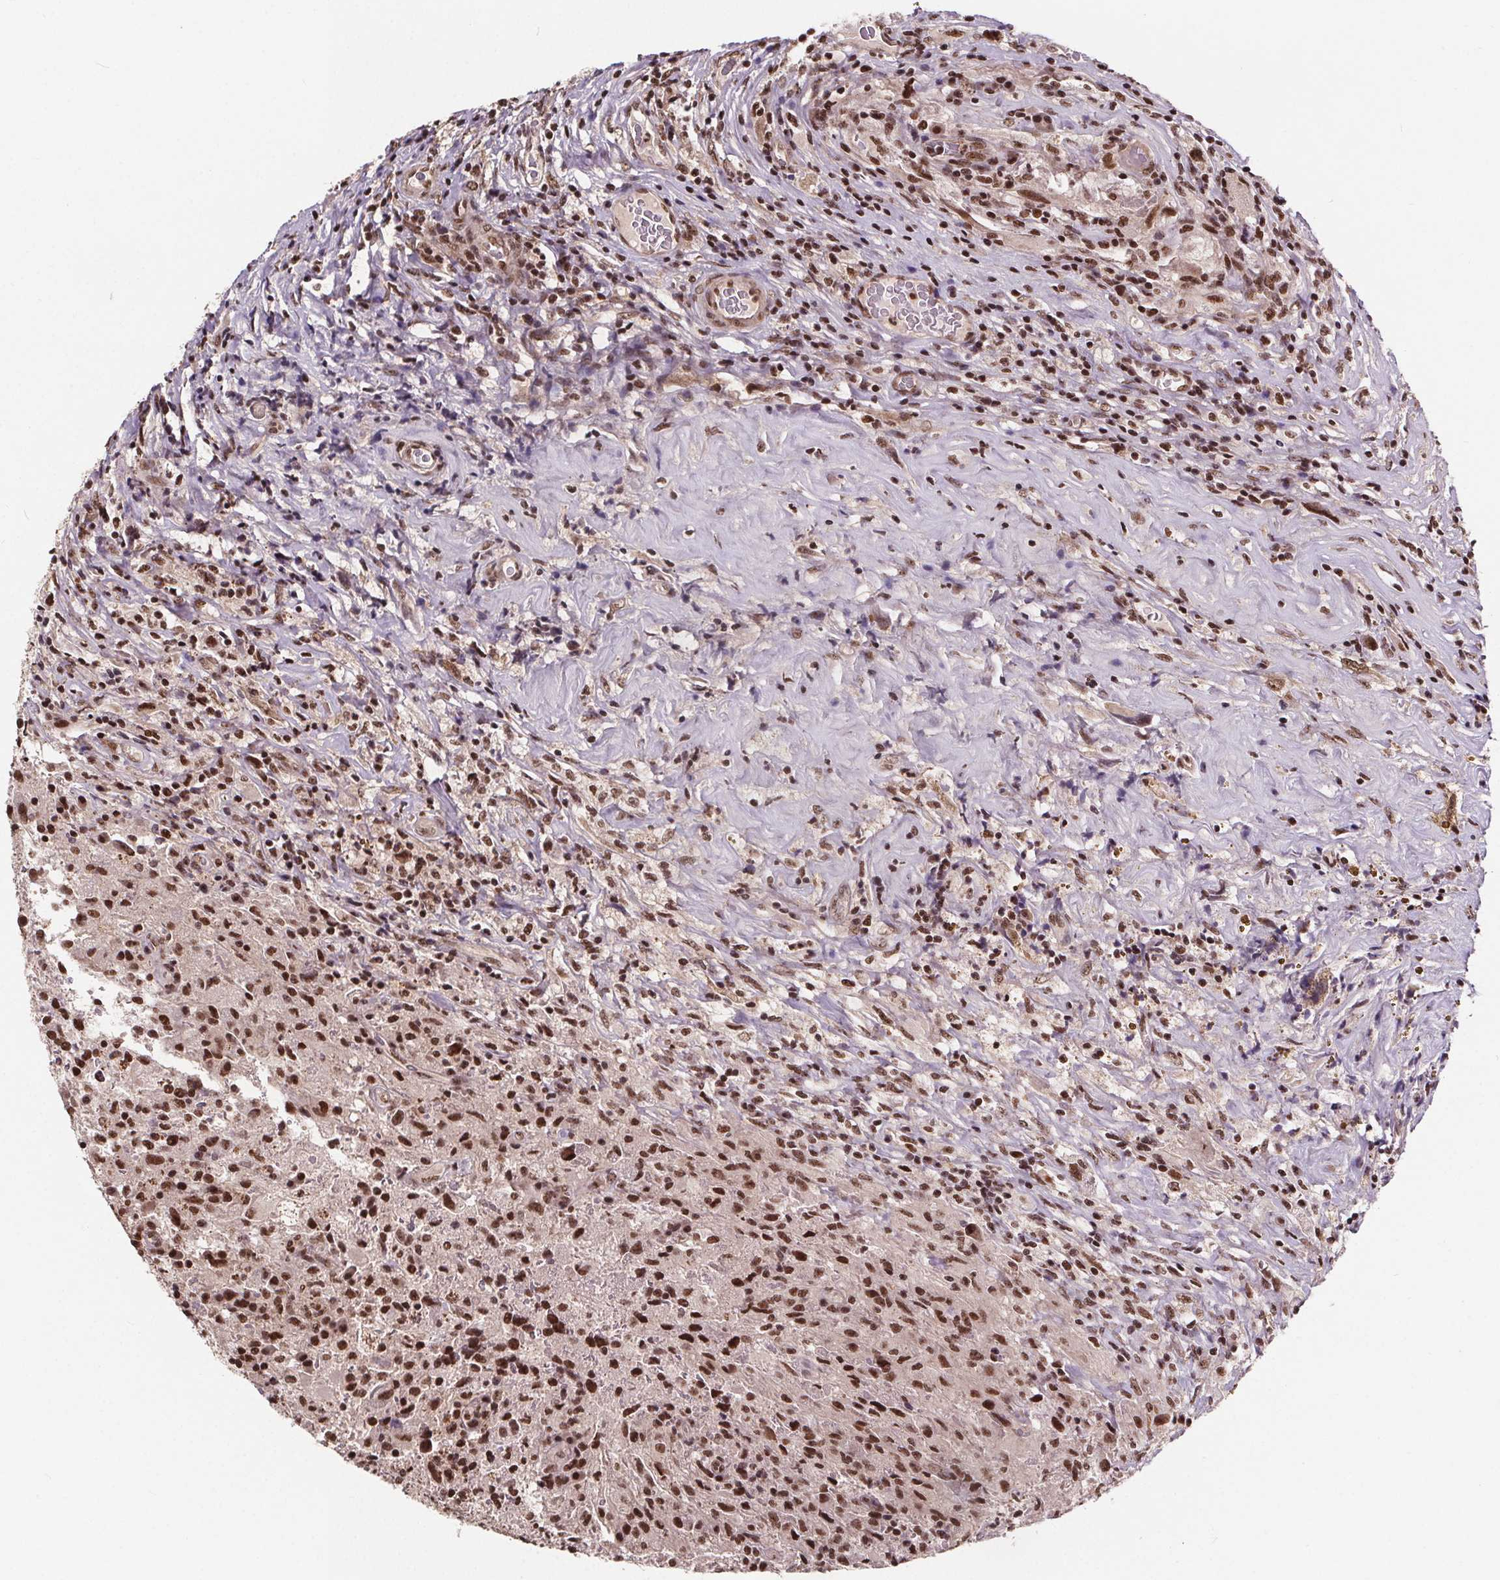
{"staining": {"intensity": "moderate", "quantity": ">75%", "location": "nuclear"}, "tissue": "glioma", "cell_type": "Tumor cells", "image_type": "cancer", "snomed": [{"axis": "morphology", "description": "Glioma, malignant, High grade"}, {"axis": "topography", "description": "Brain"}], "caption": "IHC staining of glioma, which reveals medium levels of moderate nuclear expression in about >75% of tumor cells indicating moderate nuclear protein expression. The staining was performed using DAB (brown) for protein detection and nuclei were counterstained in hematoxylin (blue).", "gene": "JARID2", "patient": {"sex": "male", "age": 68}}